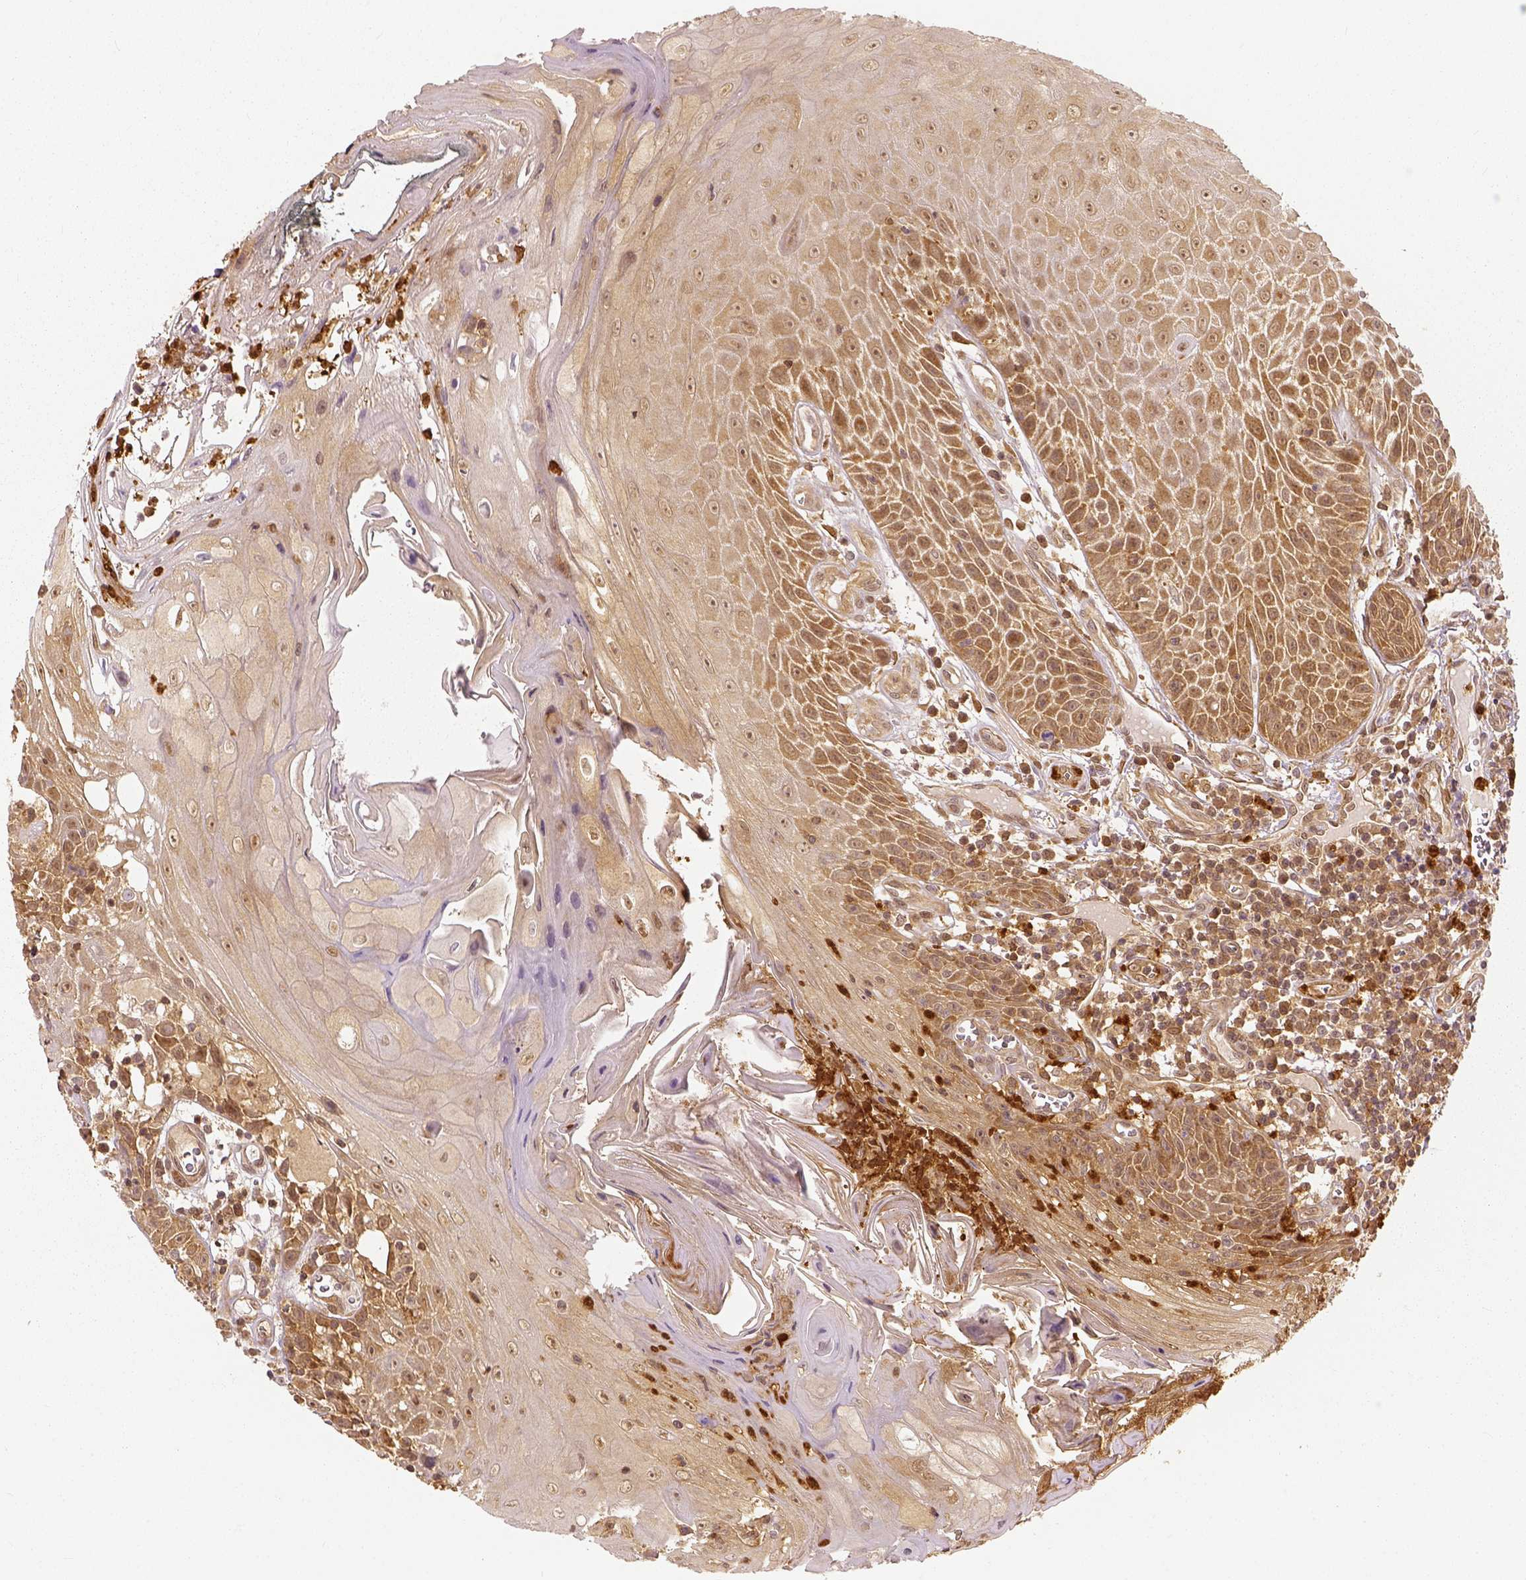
{"staining": {"intensity": "moderate", "quantity": ">75%", "location": "cytoplasmic/membranous"}, "tissue": "head and neck cancer", "cell_type": "Tumor cells", "image_type": "cancer", "snomed": [{"axis": "morphology", "description": "Squamous cell carcinoma, NOS"}, {"axis": "topography", "description": "Head-Neck"}], "caption": "A high-resolution micrograph shows immunohistochemistry (IHC) staining of head and neck cancer (squamous cell carcinoma), which displays moderate cytoplasmic/membranous expression in about >75% of tumor cells.", "gene": "GPI", "patient": {"sex": "male", "age": 52}}